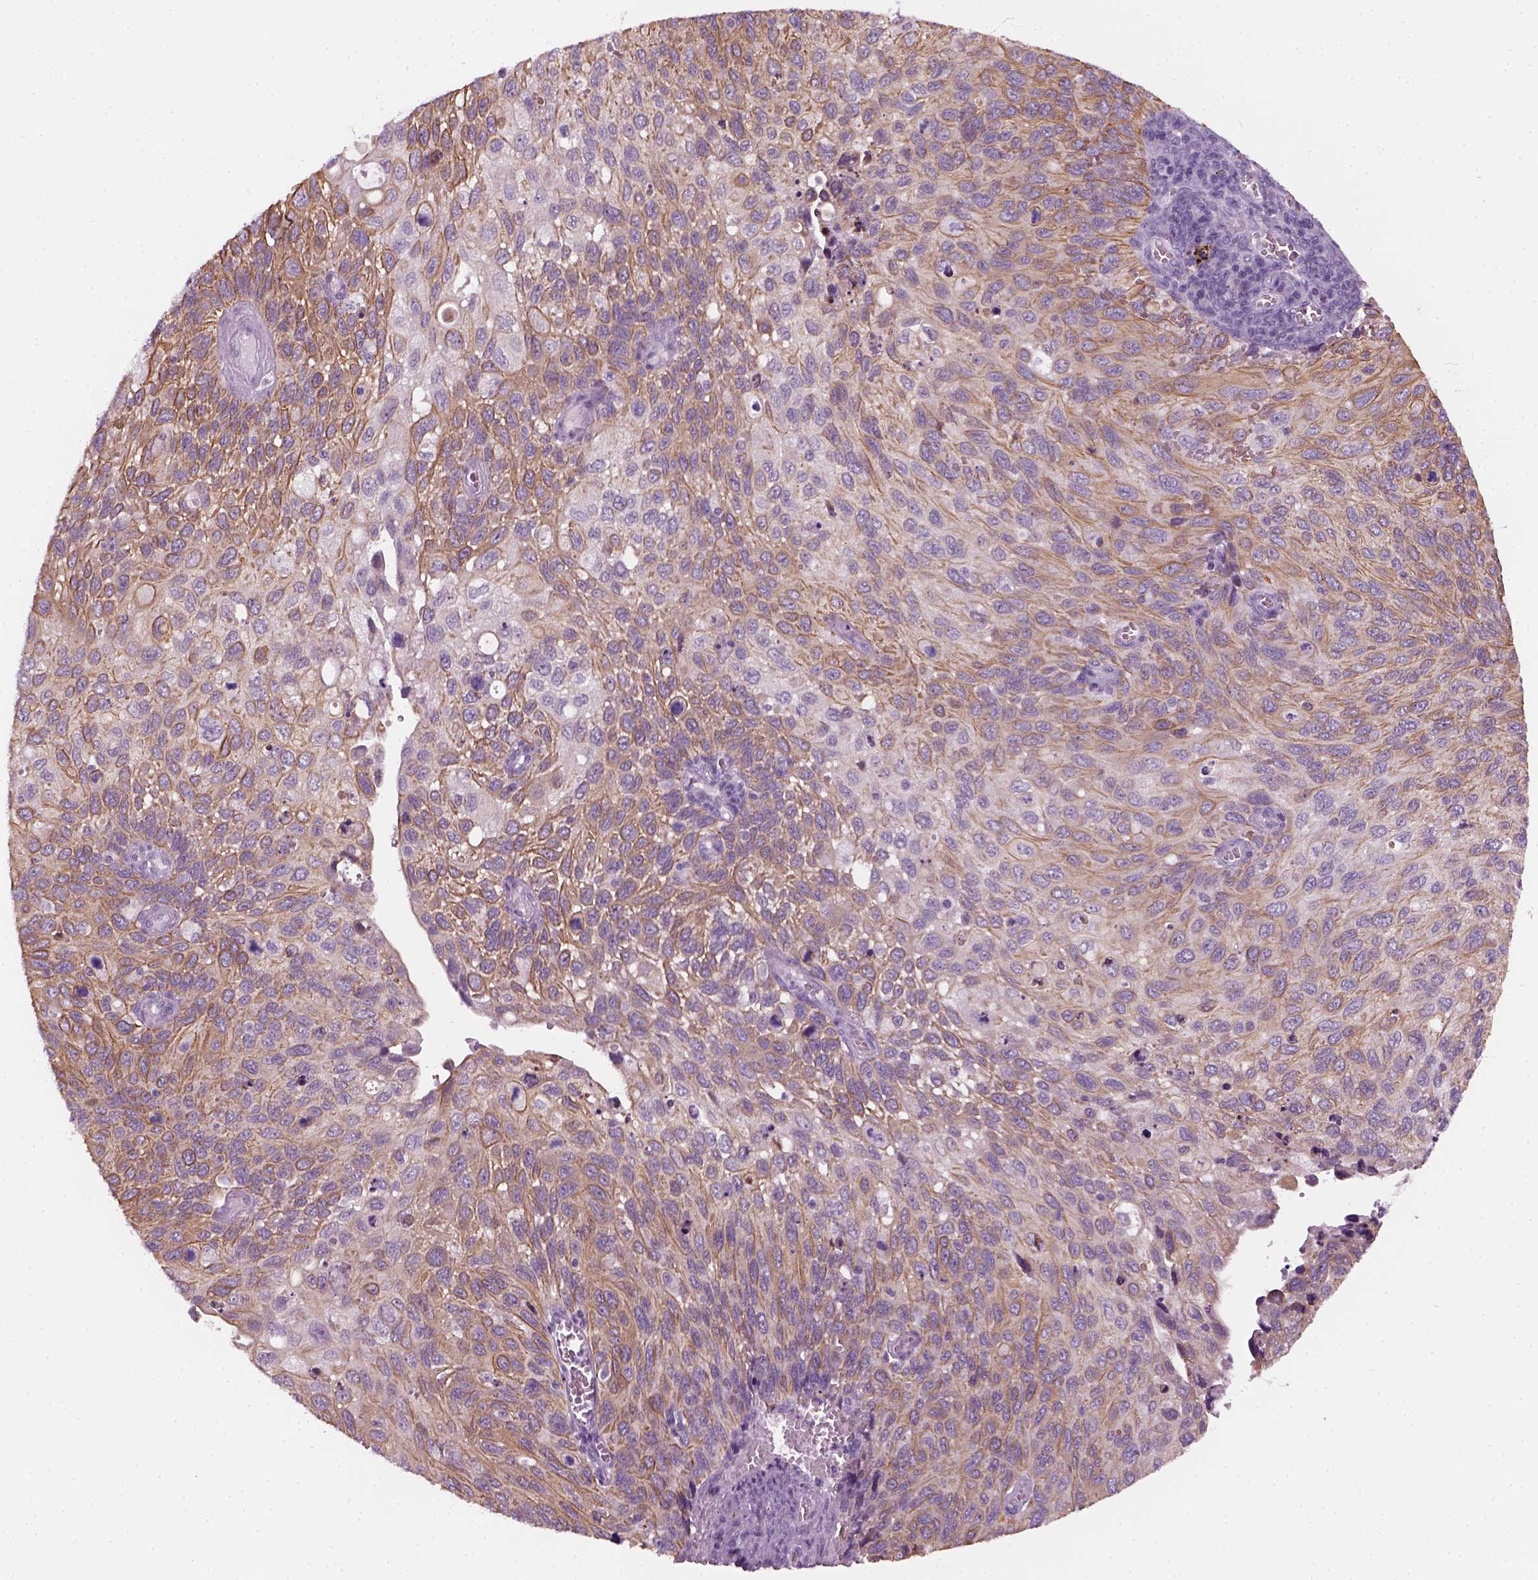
{"staining": {"intensity": "weak", "quantity": "25%-75%", "location": "cytoplasmic/membranous"}, "tissue": "cervical cancer", "cell_type": "Tumor cells", "image_type": "cancer", "snomed": [{"axis": "morphology", "description": "Squamous cell carcinoma, NOS"}, {"axis": "topography", "description": "Cervix"}], "caption": "Cervical cancer stained with a protein marker exhibits weak staining in tumor cells.", "gene": "KRT75", "patient": {"sex": "female", "age": 70}}